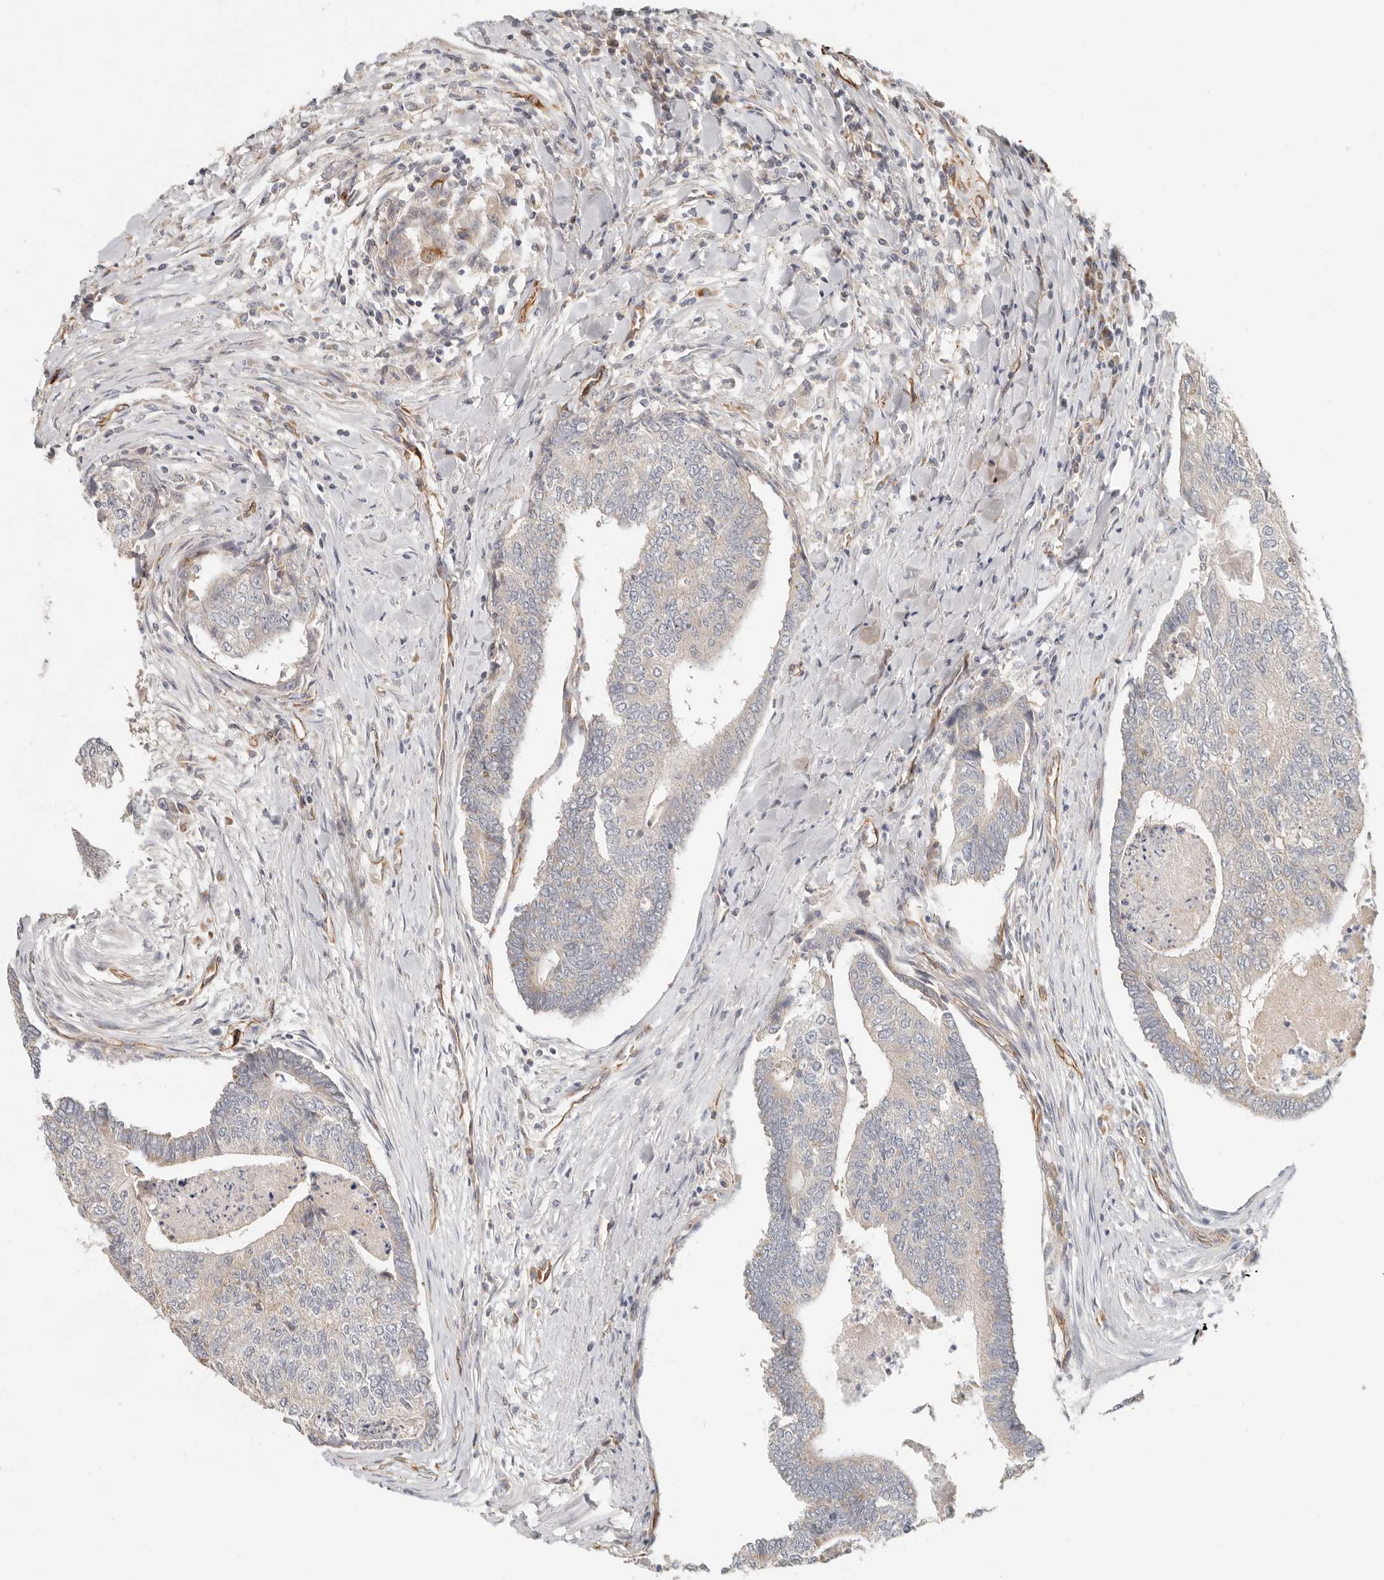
{"staining": {"intensity": "negative", "quantity": "none", "location": "none"}, "tissue": "colorectal cancer", "cell_type": "Tumor cells", "image_type": "cancer", "snomed": [{"axis": "morphology", "description": "Adenocarcinoma, NOS"}, {"axis": "topography", "description": "Colon"}], "caption": "This is an immunohistochemistry (IHC) micrograph of adenocarcinoma (colorectal). There is no positivity in tumor cells.", "gene": "SPRING1", "patient": {"sex": "female", "age": 67}}